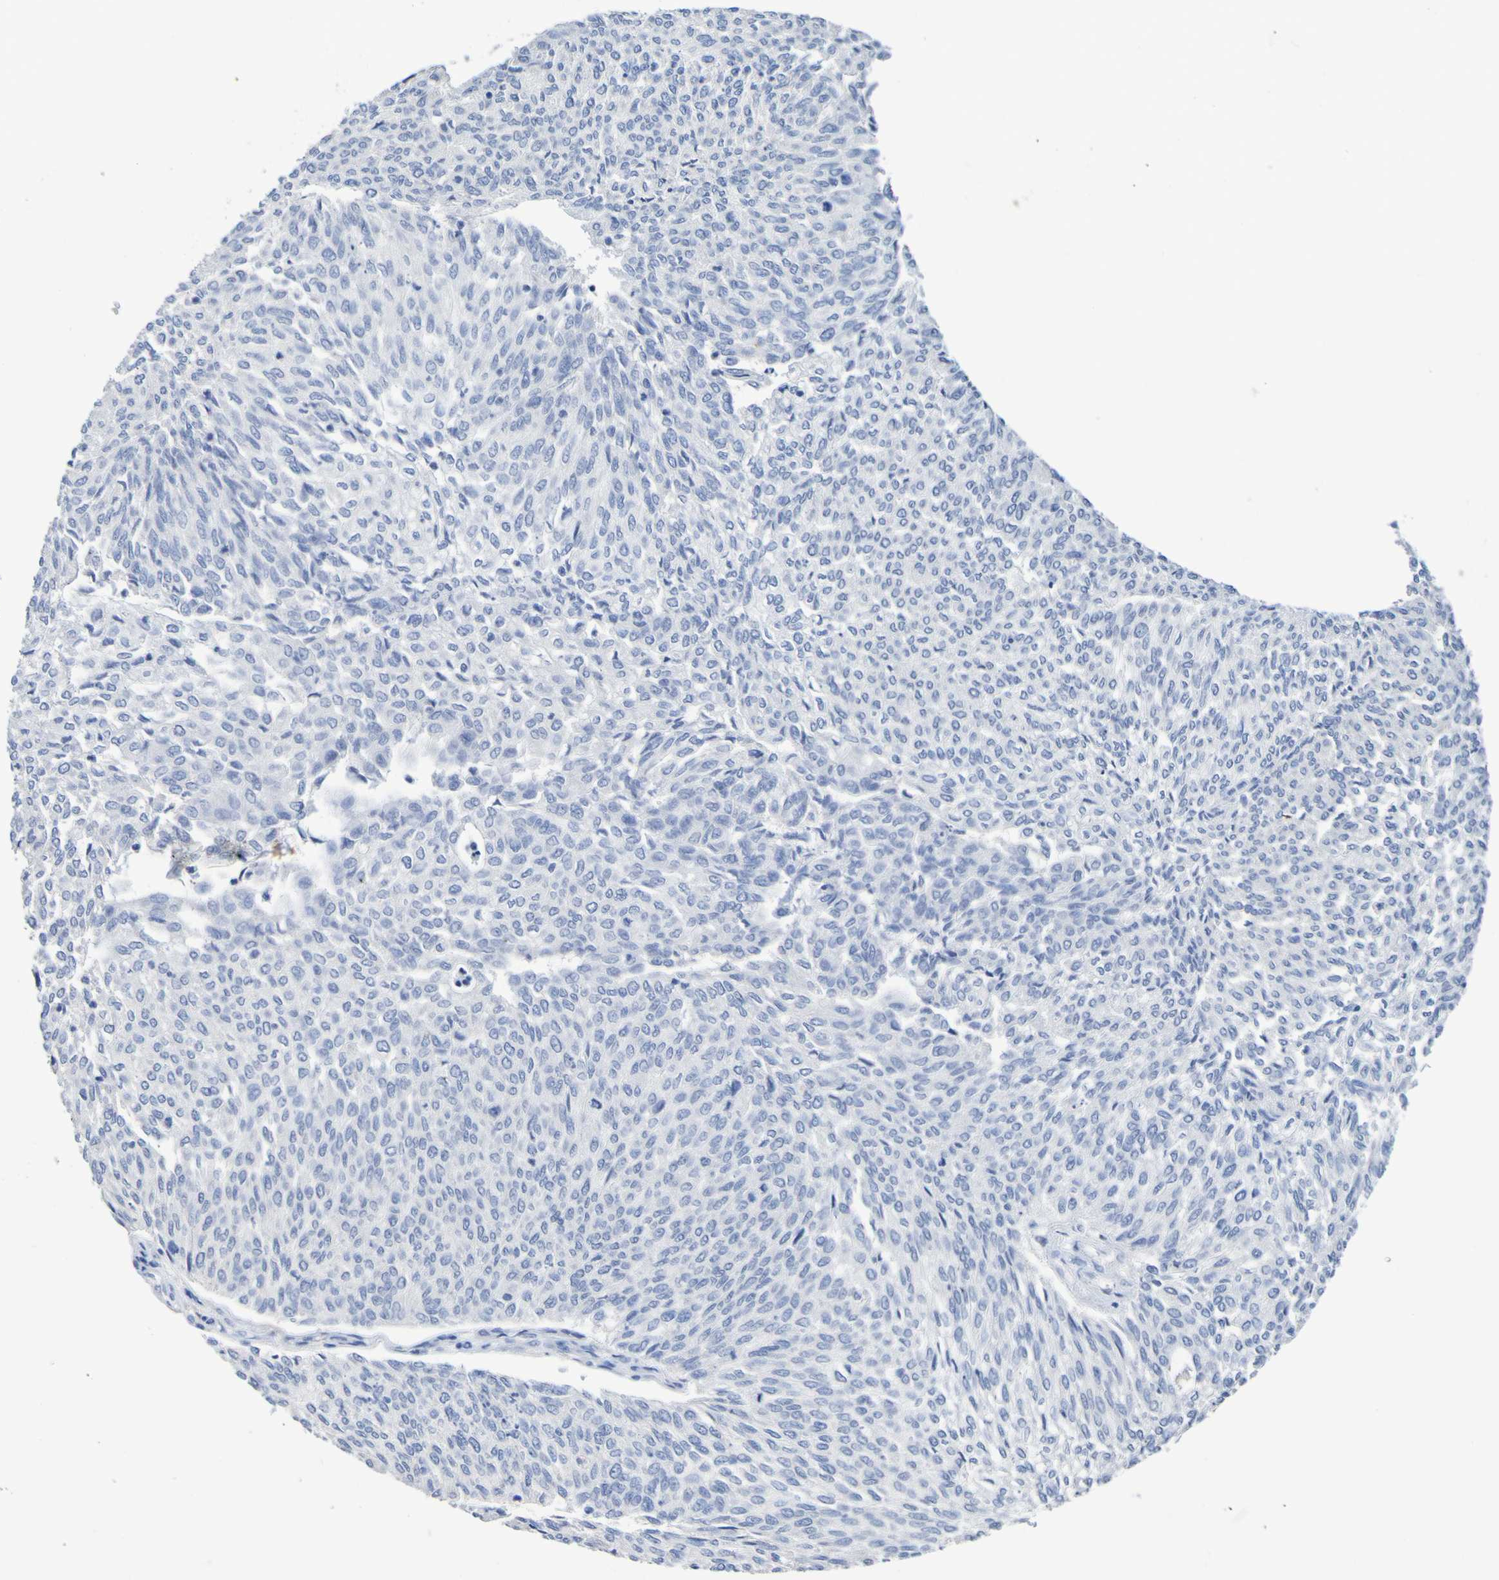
{"staining": {"intensity": "negative", "quantity": "none", "location": "none"}, "tissue": "urothelial cancer", "cell_type": "Tumor cells", "image_type": "cancer", "snomed": [{"axis": "morphology", "description": "Urothelial carcinoma, Low grade"}, {"axis": "topography", "description": "Urinary bladder"}], "caption": "Micrograph shows no protein expression in tumor cells of urothelial cancer tissue. (DAB immunohistochemistry (IHC) visualized using brightfield microscopy, high magnification).", "gene": "SGCB", "patient": {"sex": "female", "age": 79}}